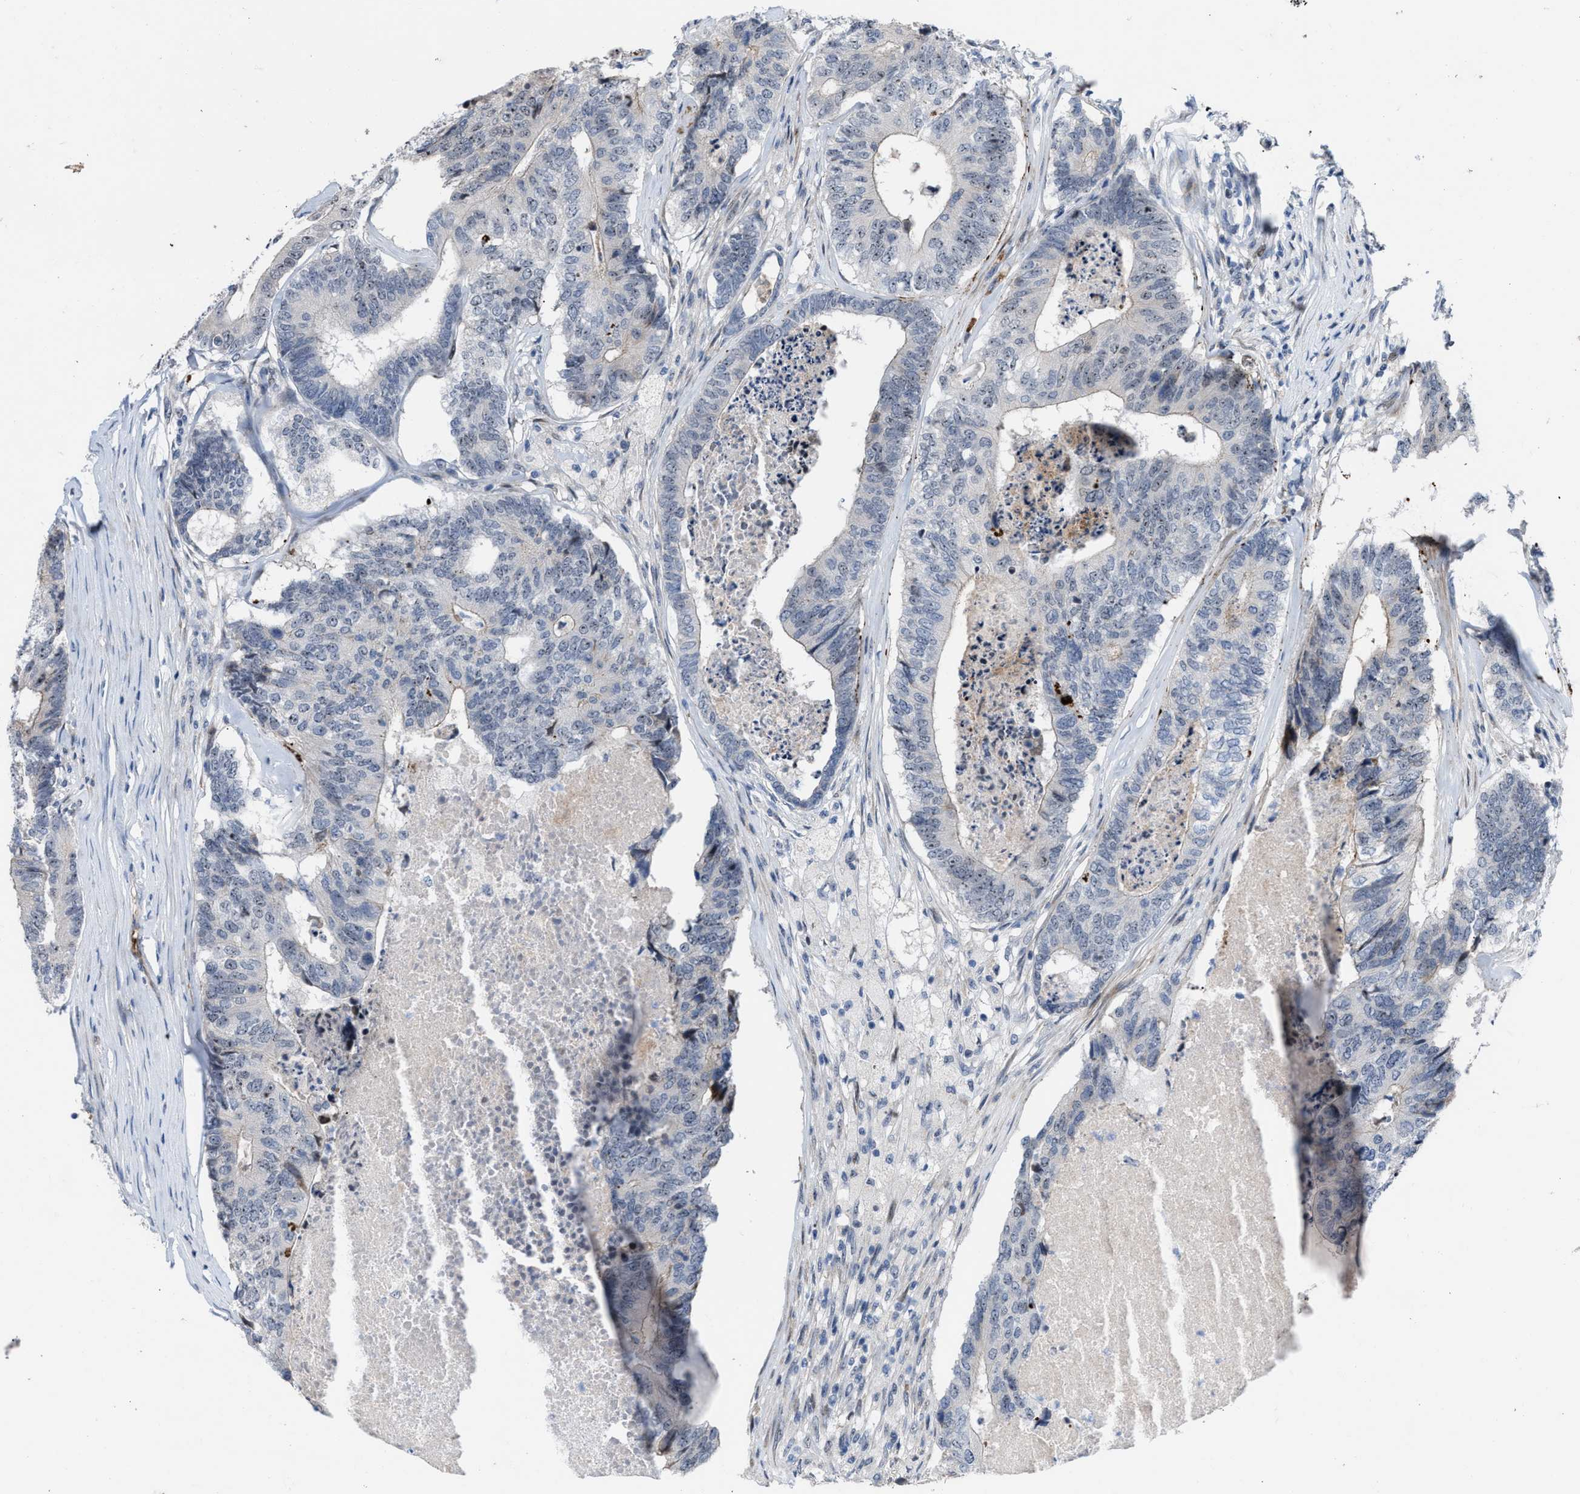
{"staining": {"intensity": "moderate", "quantity": "<25%", "location": "nuclear"}, "tissue": "colorectal cancer", "cell_type": "Tumor cells", "image_type": "cancer", "snomed": [{"axis": "morphology", "description": "Adenocarcinoma, NOS"}, {"axis": "topography", "description": "Colon"}], "caption": "Adenocarcinoma (colorectal) stained with a brown dye exhibits moderate nuclear positive expression in approximately <25% of tumor cells.", "gene": "POLR1F", "patient": {"sex": "female", "age": 67}}